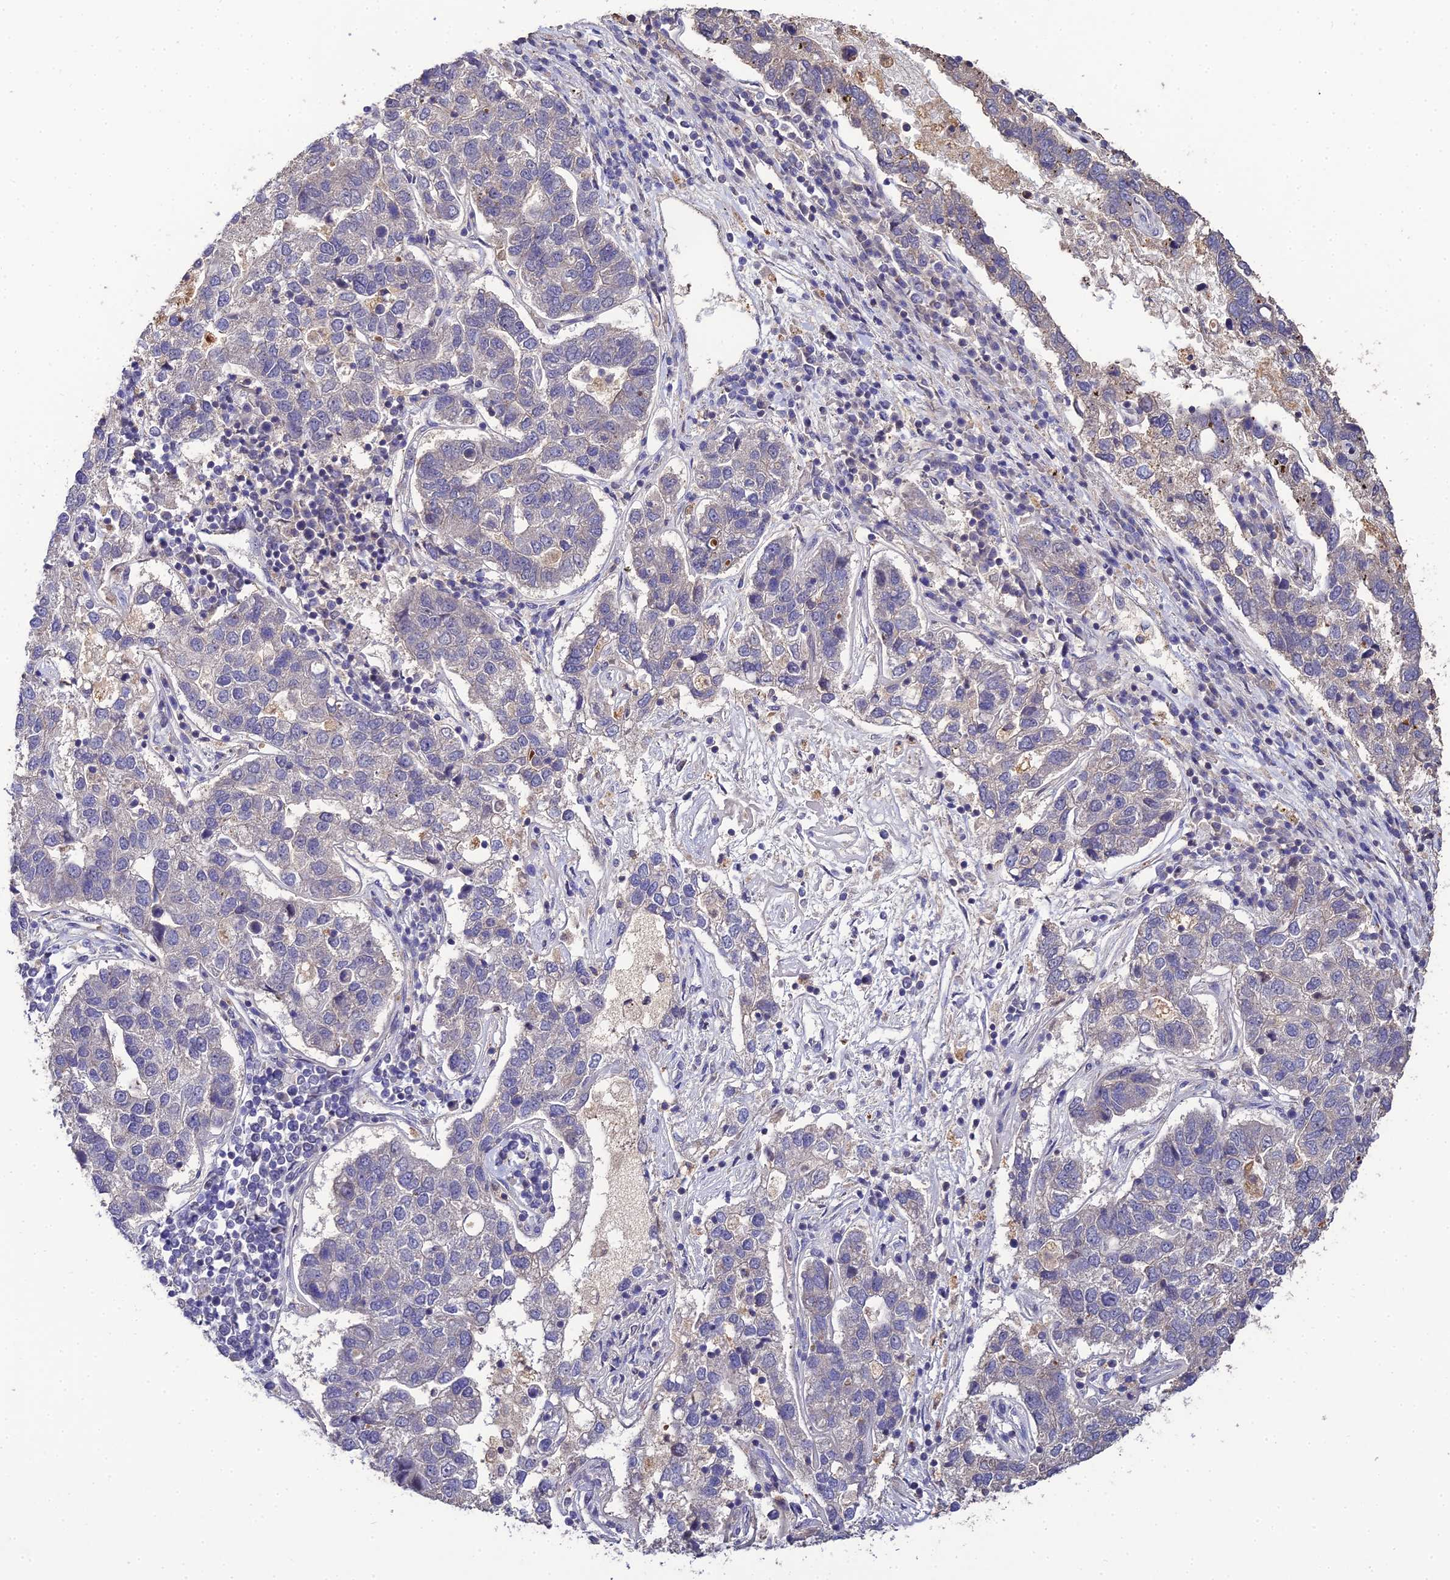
{"staining": {"intensity": "negative", "quantity": "none", "location": "none"}, "tissue": "pancreatic cancer", "cell_type": "Tumor cells", "image_type": "cancer", "snomed": [{"axis": "morphology", "description": "Adenocarcinoma, NOS"}, {"axis": "topography", "description": "Pancreas"}], "caption": "IHC of human pancreatic cancer demonstrates no expression in tumor cells. (Brightfield microscopy of DAB IHC at high magnification).", "gene": "LSM5", "patient": {"sex": "female", "age": 61}}